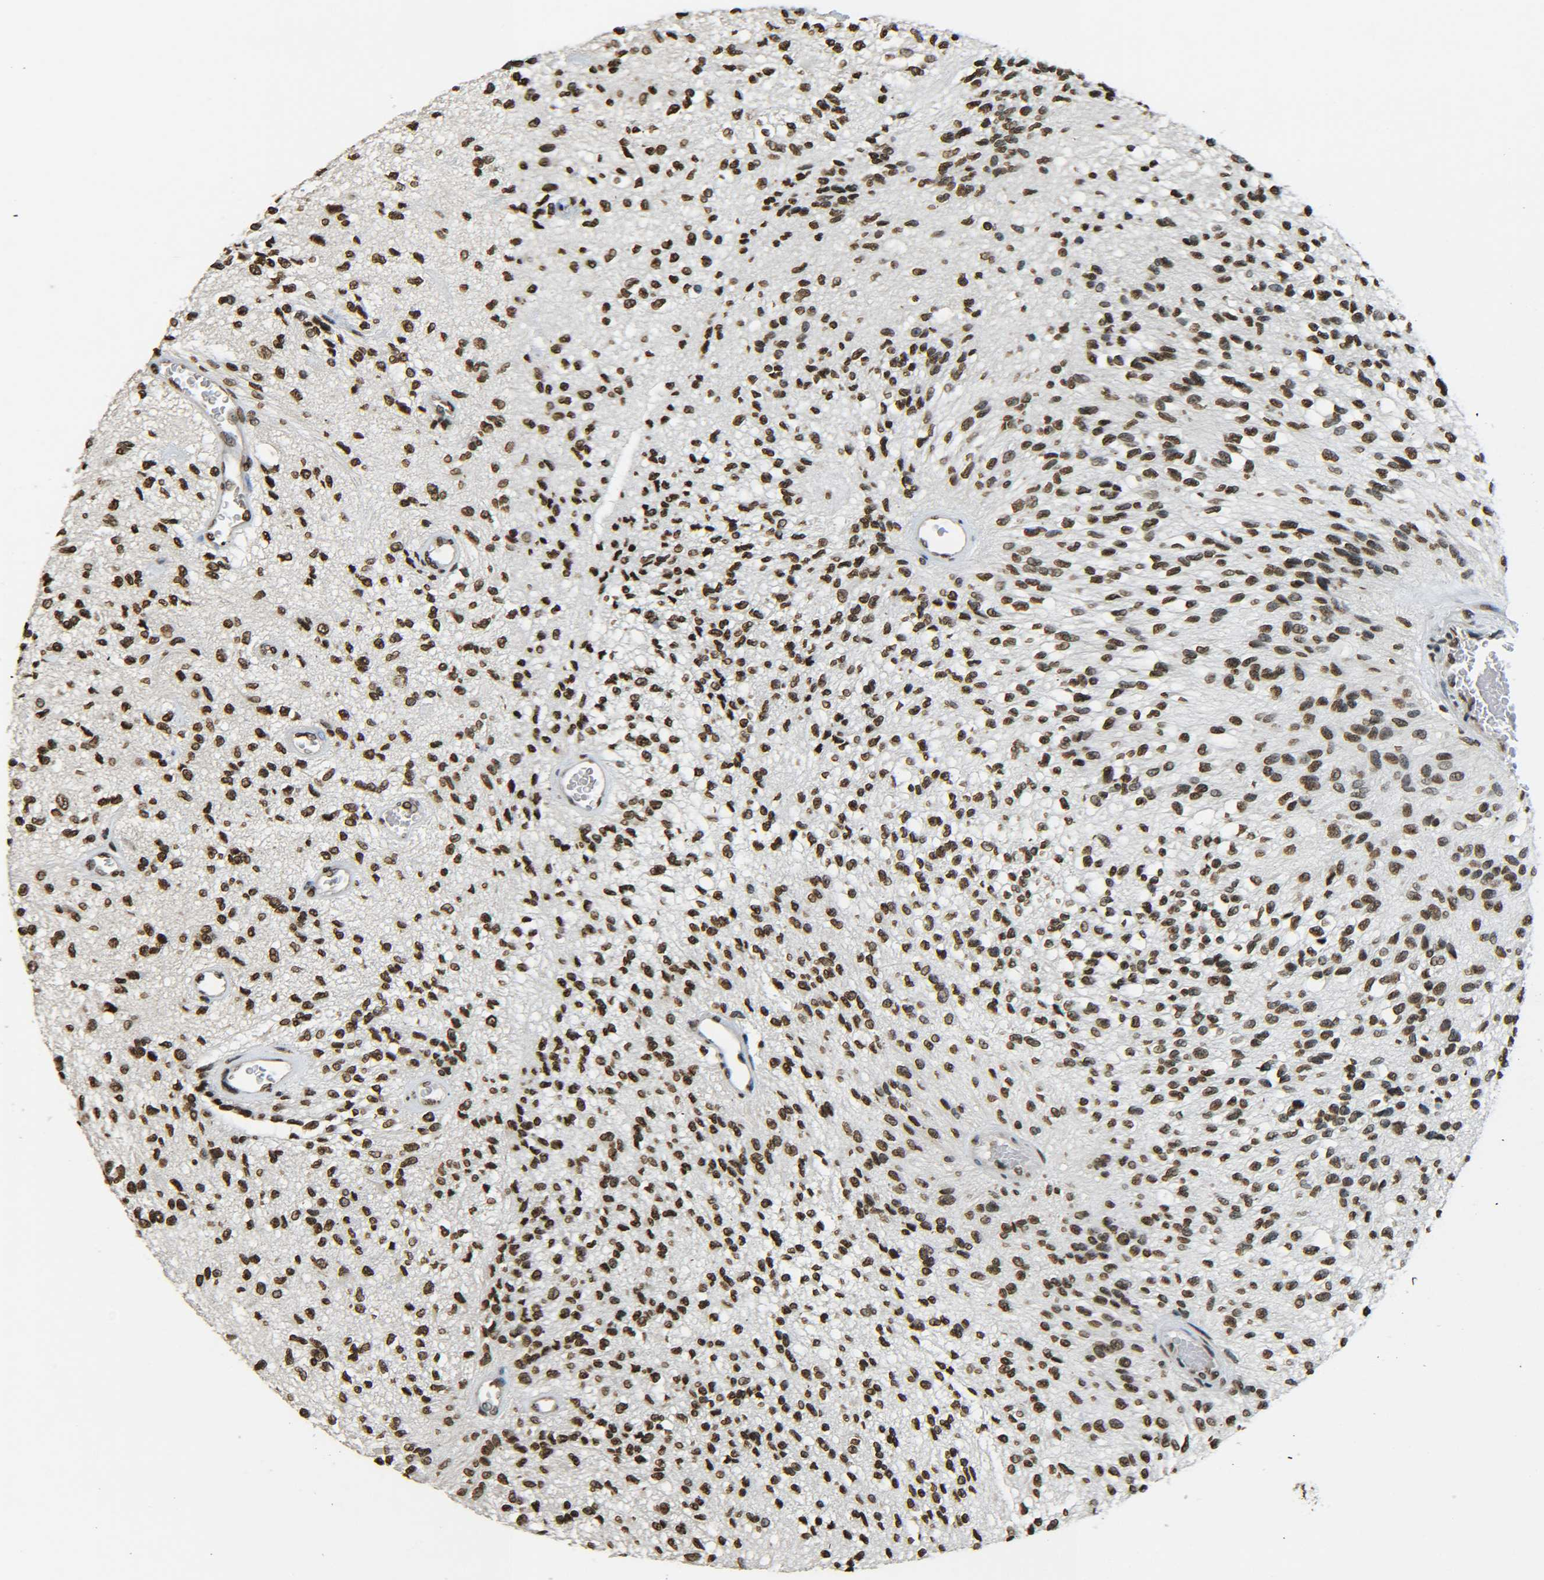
{"staining": {"intensity": "strong", "quantity": ">75%", "location": "nuclear"}, "tissue": "glioma", "cell_type": "Tumor cells", "image_type": "cancer", "snomed": [{"axis": "morphology", "description": "Normal tissue, NOS"}, {"axis": "morphology", "description": "Glioma, malignant, High grade"}, {"axis": "topography", "description": "Cerebral cortex"}], "caption": "The micrograph shows staining of glioma, revealing strong nuclear protein positivity (brown color) within tumor cells.", "gene": "H4C16", "patient": {"sex": "male", "age": 77}}